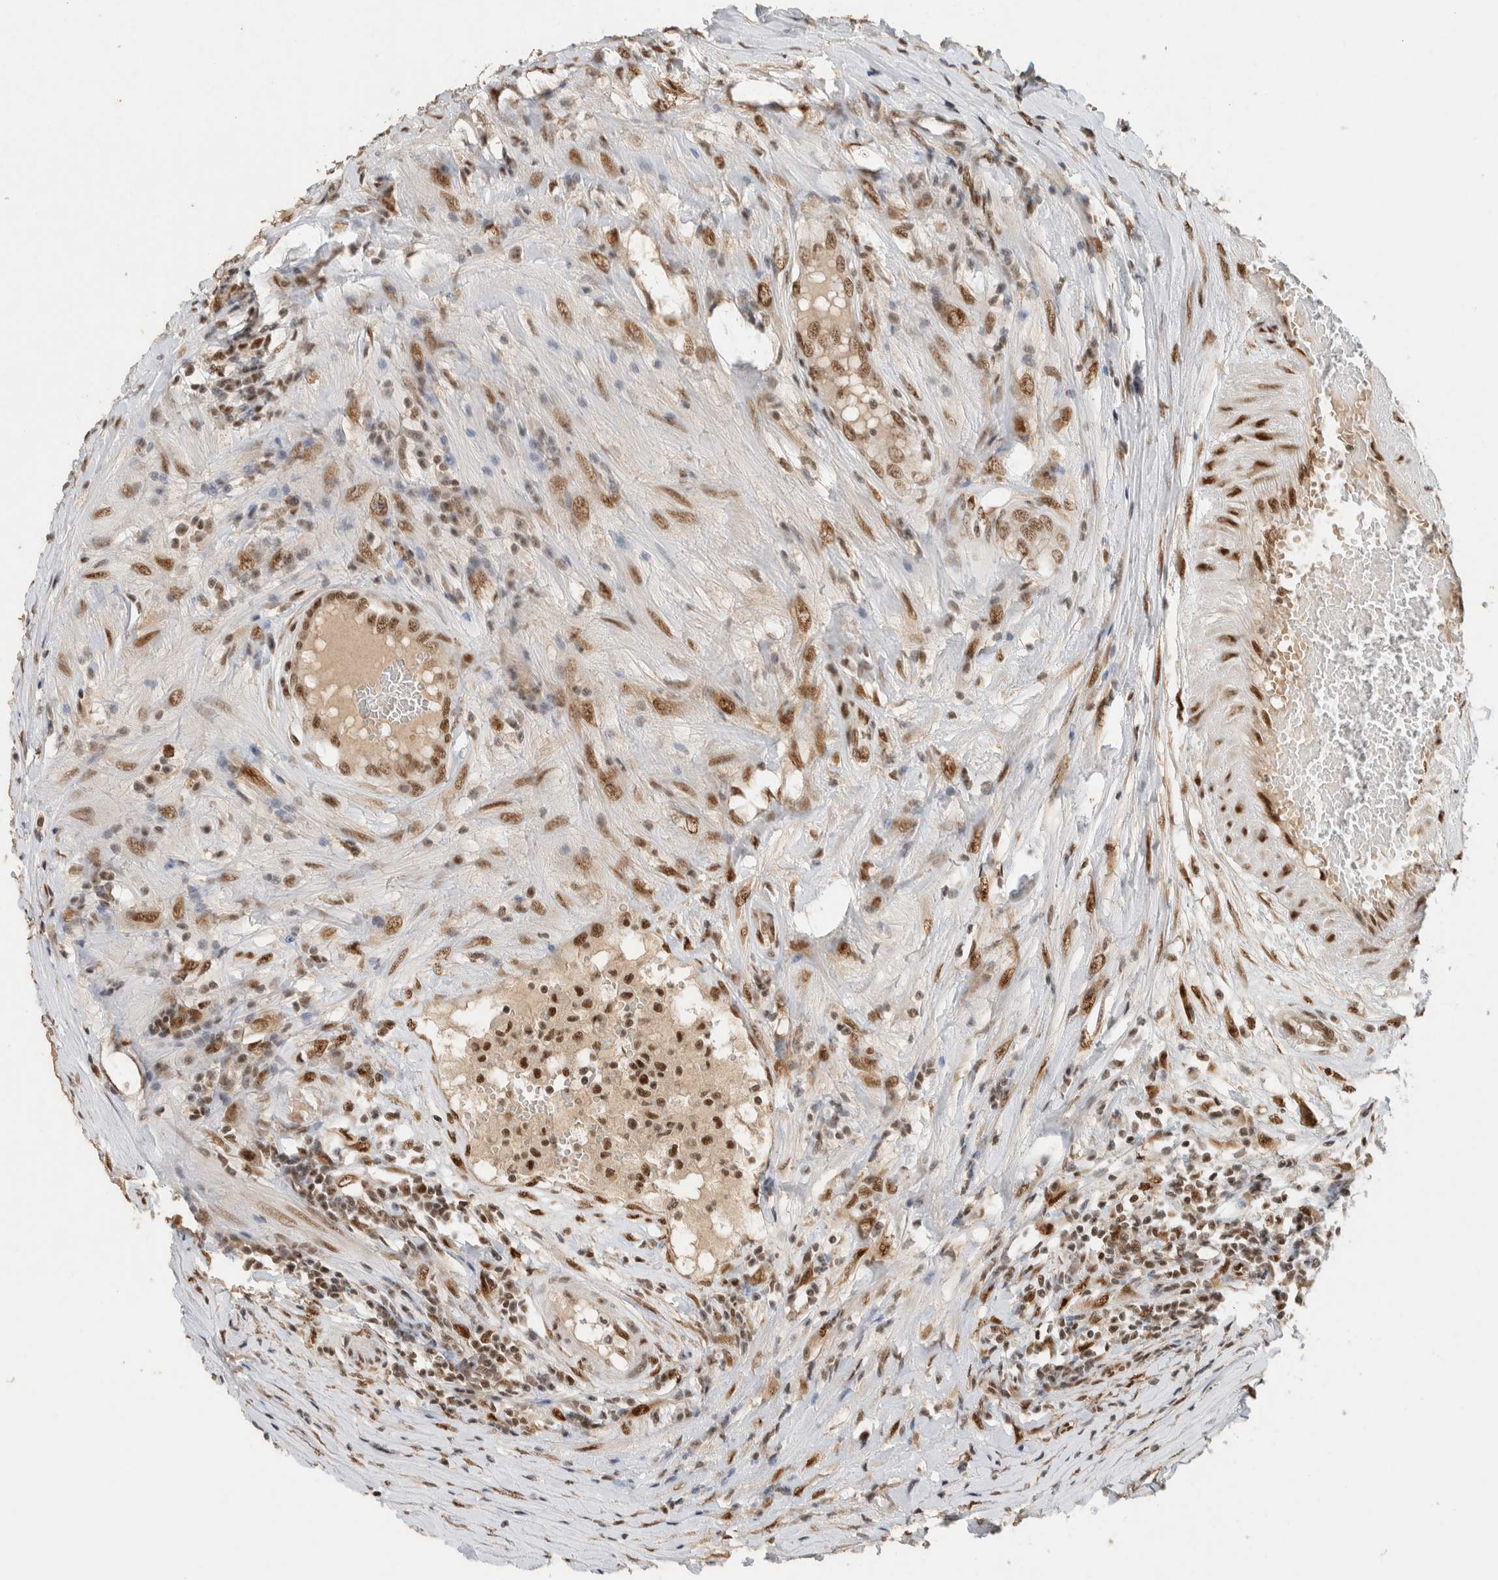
{"staining": {"intensity": "strong", "quantity": ">75%", "location": "nuclear"}, "tissue": "testis cancer", "cell_type": "Tumor cells", "image_type": "cancer", "snomed": [{"axis": "morphology", "description": "Carcinoma, Embryonal, NOS"}, {"axis": "topography", "description": "Testis"}], "caption": "Immunohistochemistry (IHC) staining of testis cancer (embryonal carcinoma), which exhibits high levels of strong nuclear staining in approximately >75% of tumor cells indicating strong nuclear protein staining. The staining was performed using DAB (brown) for protein detection and nuclei were counterstained in hematoxylin (blue).", "gene": "DDX42", "patient": {"sex": "male", "age": 25}}